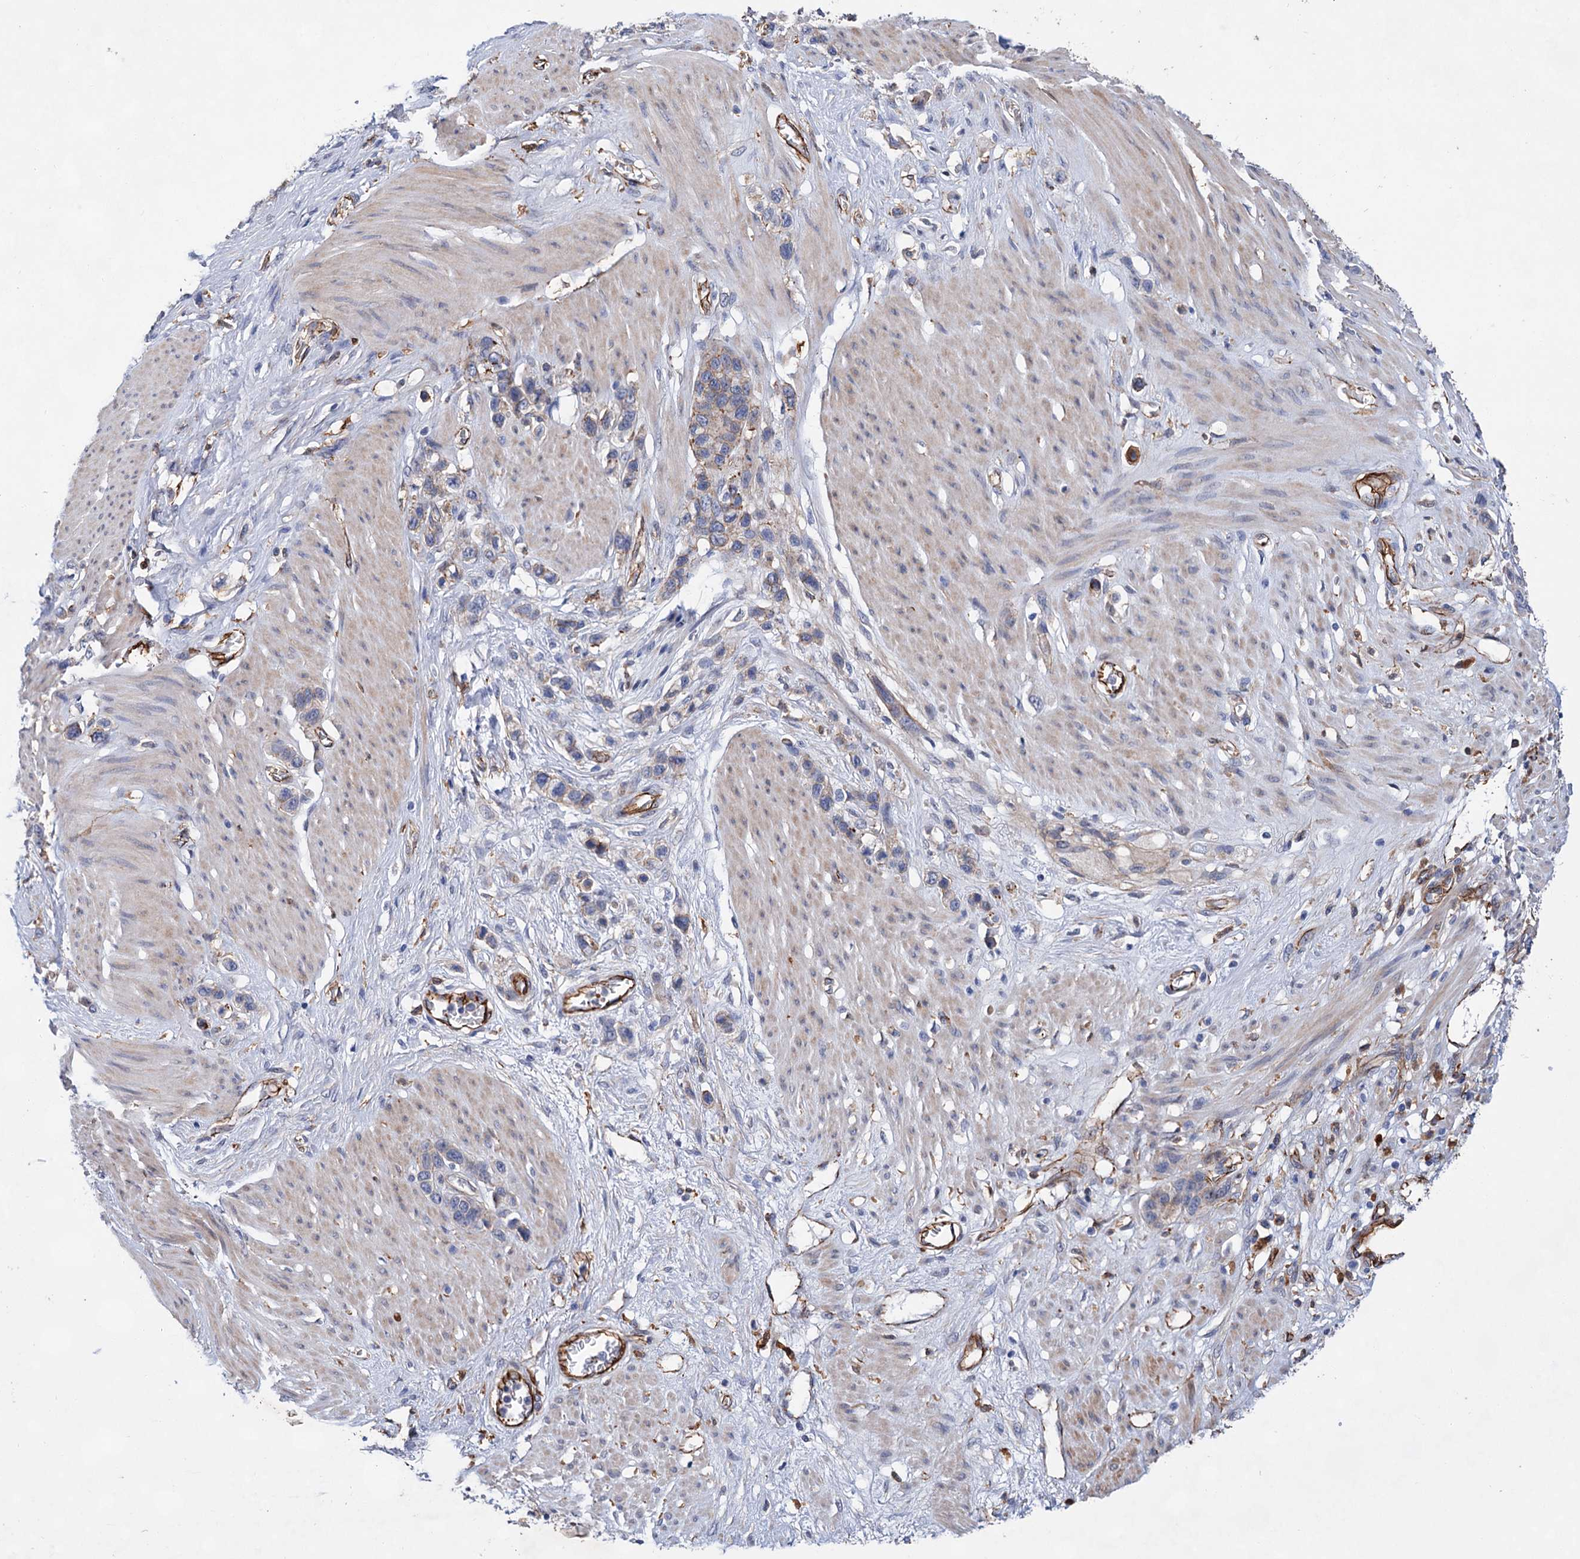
{"staining": {"intensity": "negative", "quantity": "none", "location": "none"}, "tissue": "stomach cancer", "cell_type": "Tumor cells", "image_type": "cancer", "snomed": [{"axis": "morphology", "description": "Adenocarcinoma, NOS"}, {"axis": "morphology", "description": "Adenocarcinoma, High grade"}, {"axis": "topography", "description": "Stomach, upper"}, {"axis": "topography", "description": "Stomach, lower"}], "caption": "An IHC histopathology image of stomach cancer (adenocarcinoma) is shown. There is no staining in tumor cells of stomach cancer (adenocarcinoma).", "gene": "TMTC3", "patient": {"sex": "female", "age": 65}}